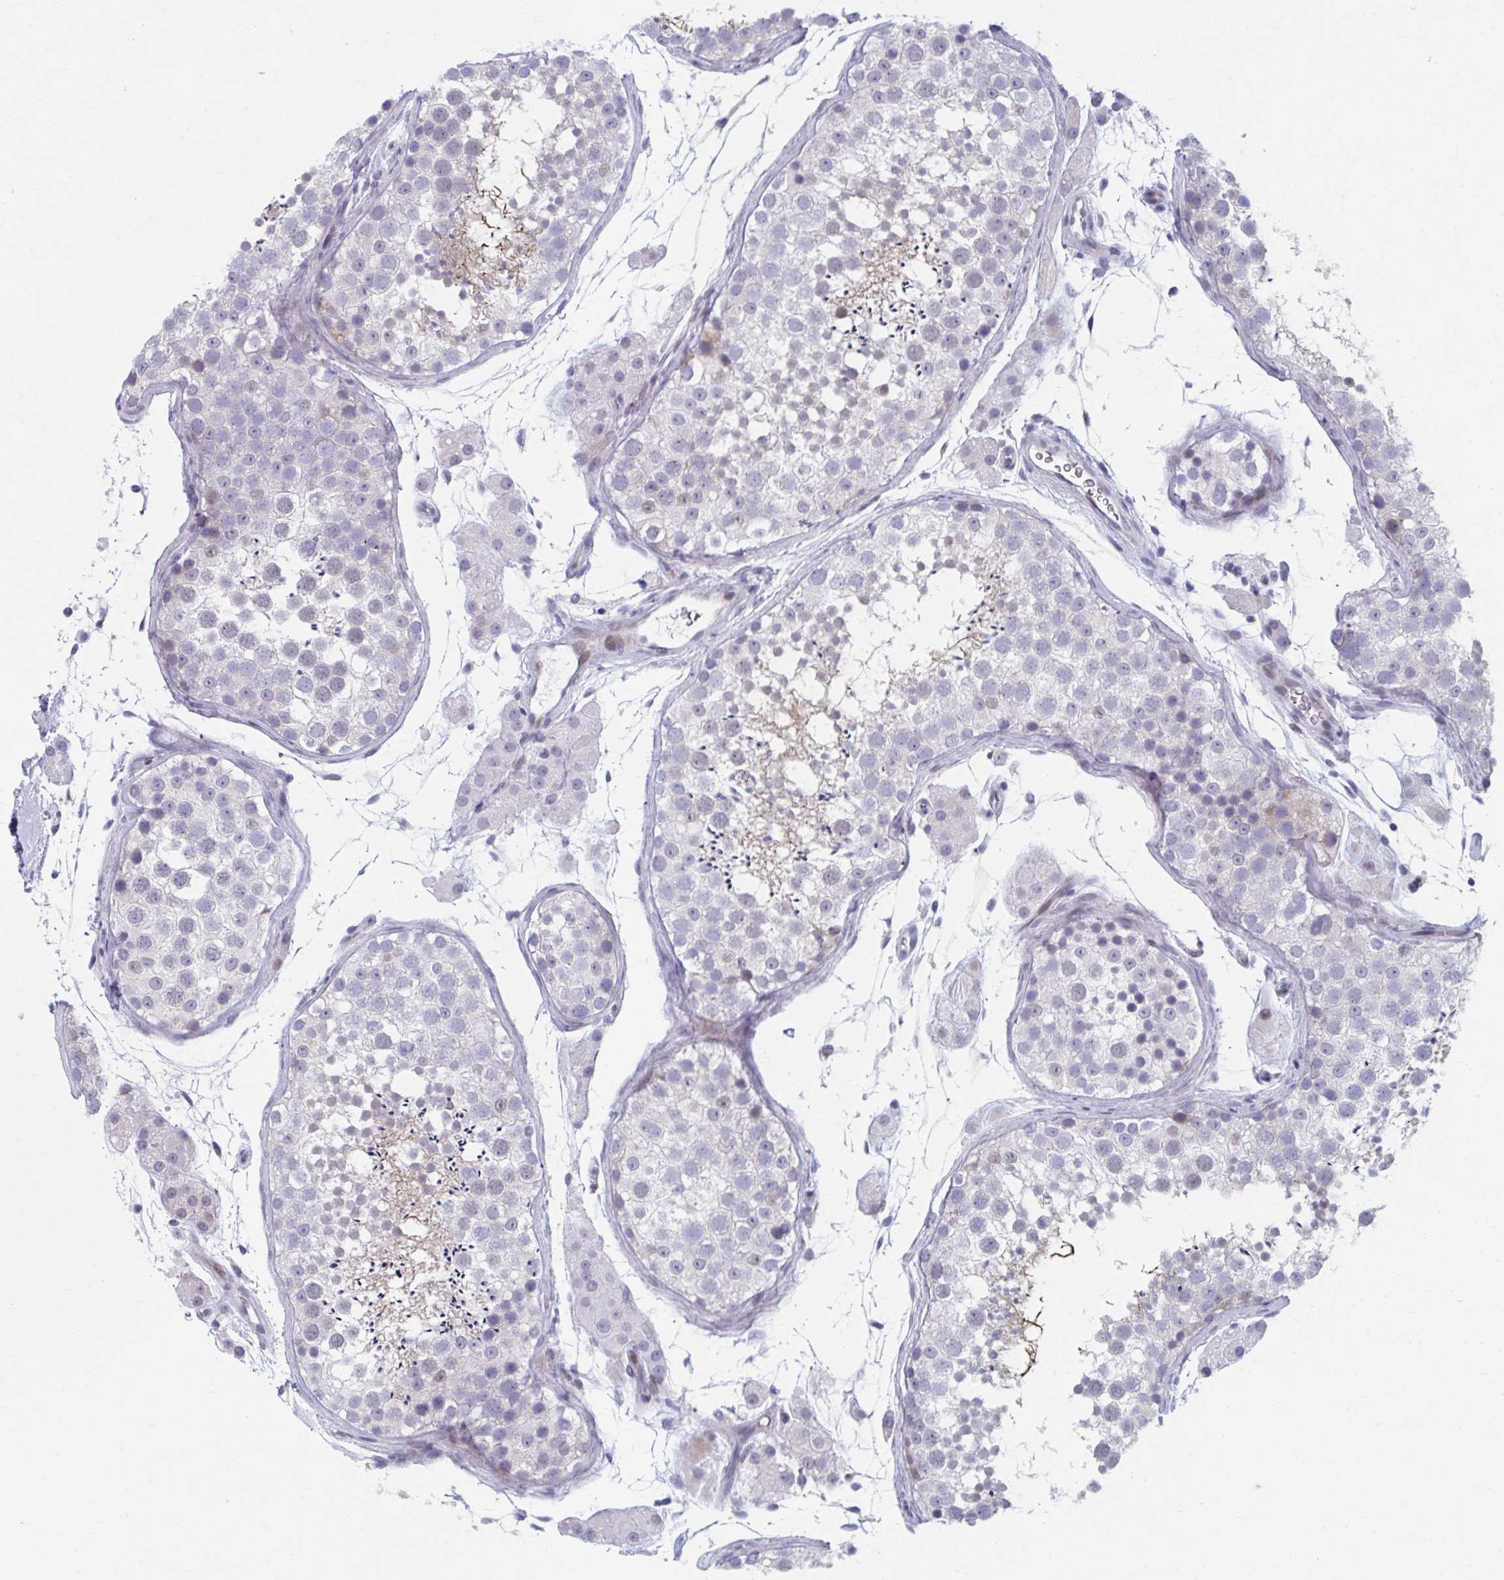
{"staining": {"intensity": "negative", "quantity": "none", "location": "none"}, "tissue": "testis", "cell_type": "Cells in seminiferous ducts", "image_type": "normal", "snomed": [{"axis": "morphology", "description": "Normal tissue, NOS"}, {"axis": "topography", "description": "Testis"}], "caption": "High magnification brightfield microscopy of benign testis stained with DAB (3,3'-diaminobenzidine) (brown) and counterstained with hematoxylin (blue): cells in seminiferous ducts show no significant staining. (Brightfield microscopy of DAB IHC at high magnification).", "gene": "ABHD16B", "patient": {"sex": "male", "age": 41}}